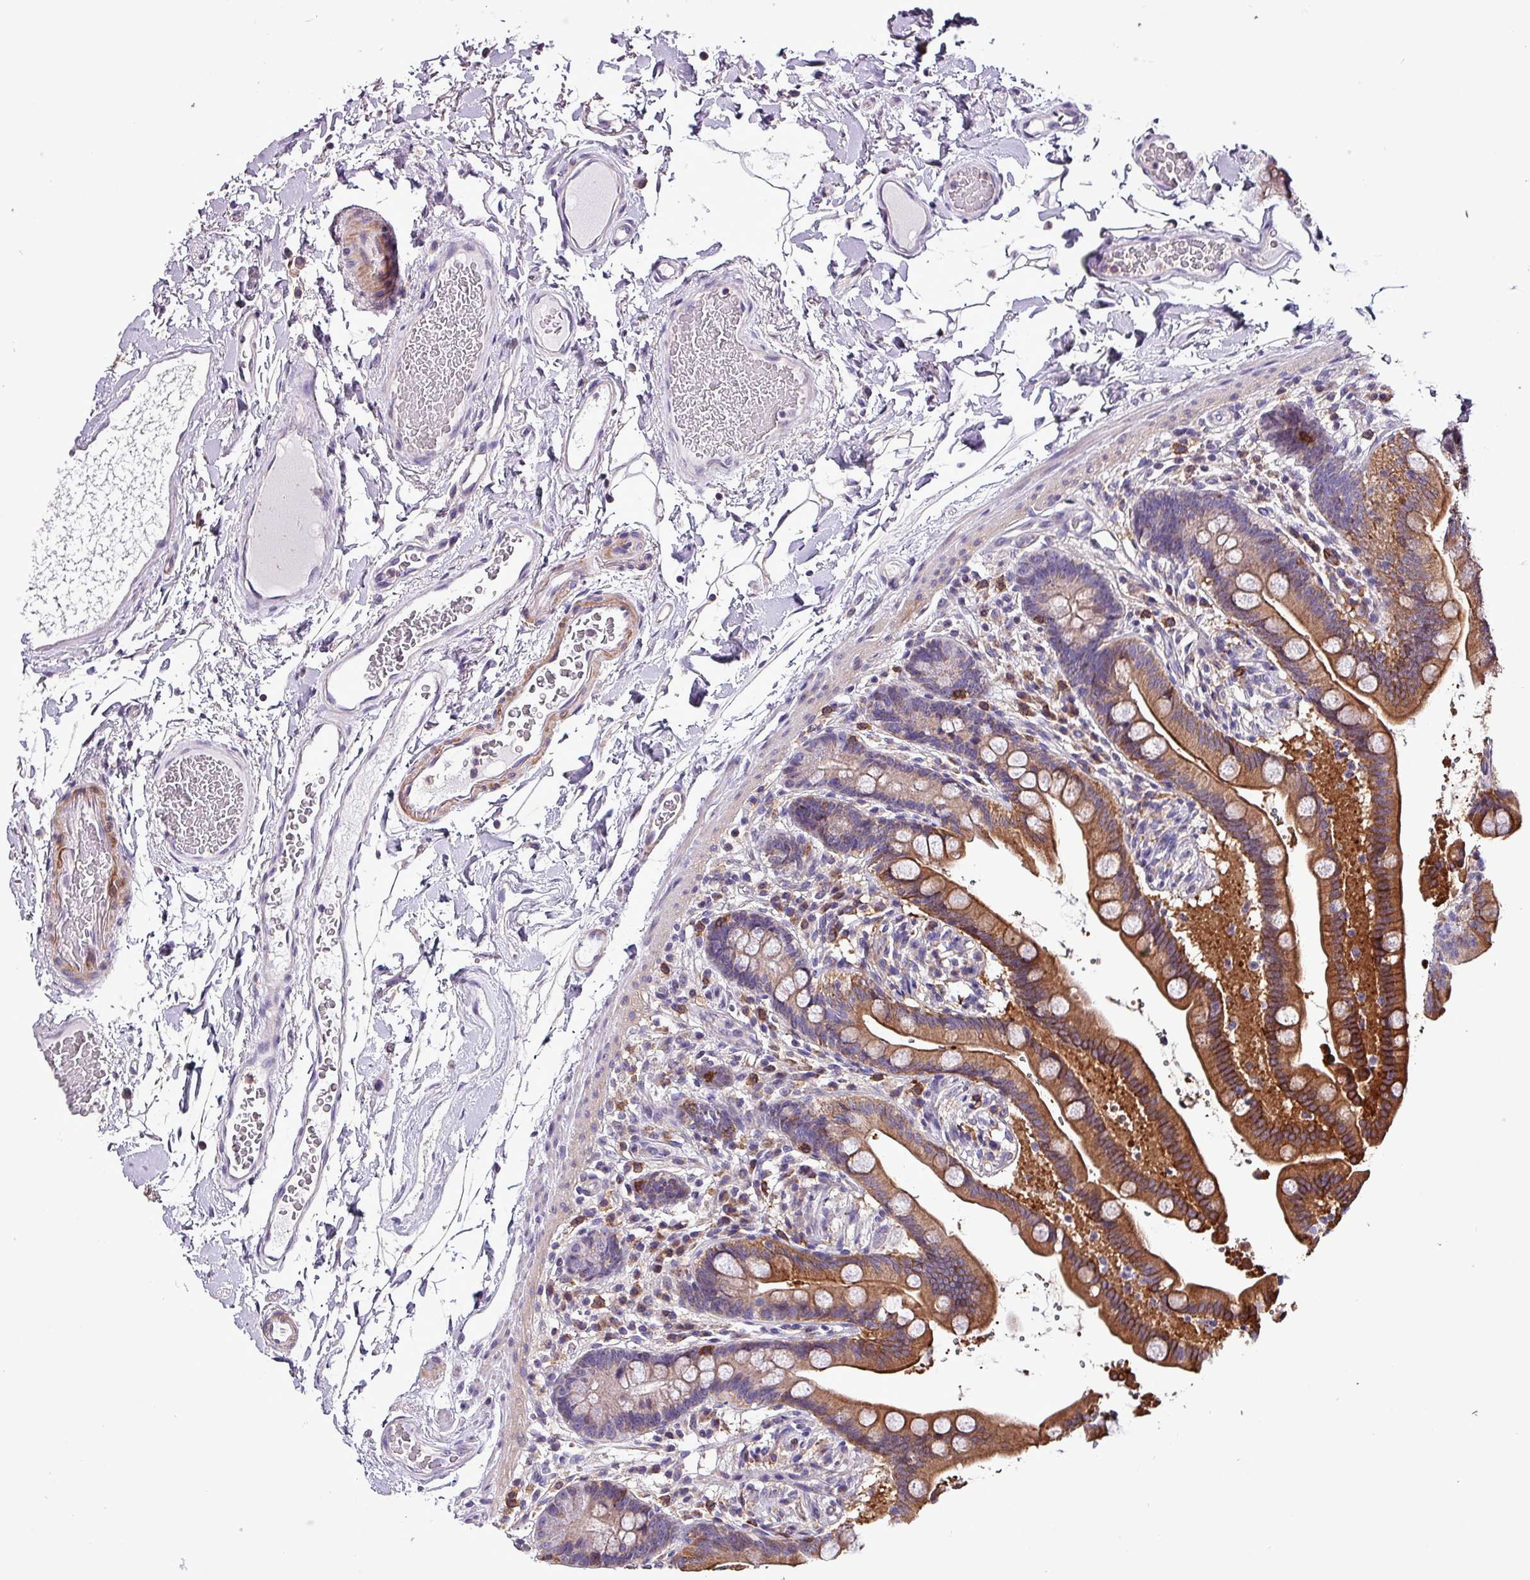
{"staining": {"intensity": "moderate", "quantity": "25%-75%", "location": "cytoplasmic/membranous"}, "tissue": "colon", "cell_type": "Endothelial cells", "image_type": "normal", "snomed": [{"axis": "morphology", "description": "Normal tissue, NOS"}, {"axis": "topography", "description": "Smooth muscle"}, {"axis": "topography", "description": "Colon"}], "caption": "An immunohistochemistry (IHC) photomicrograph of unremarkable tissue is shown. Protein staining in brown highlights moderate cytoplasmic/membranous positivity in colon within endothelial cells.", "gene": "SCIN", "patient": {"sex": "male", "age": 73}}